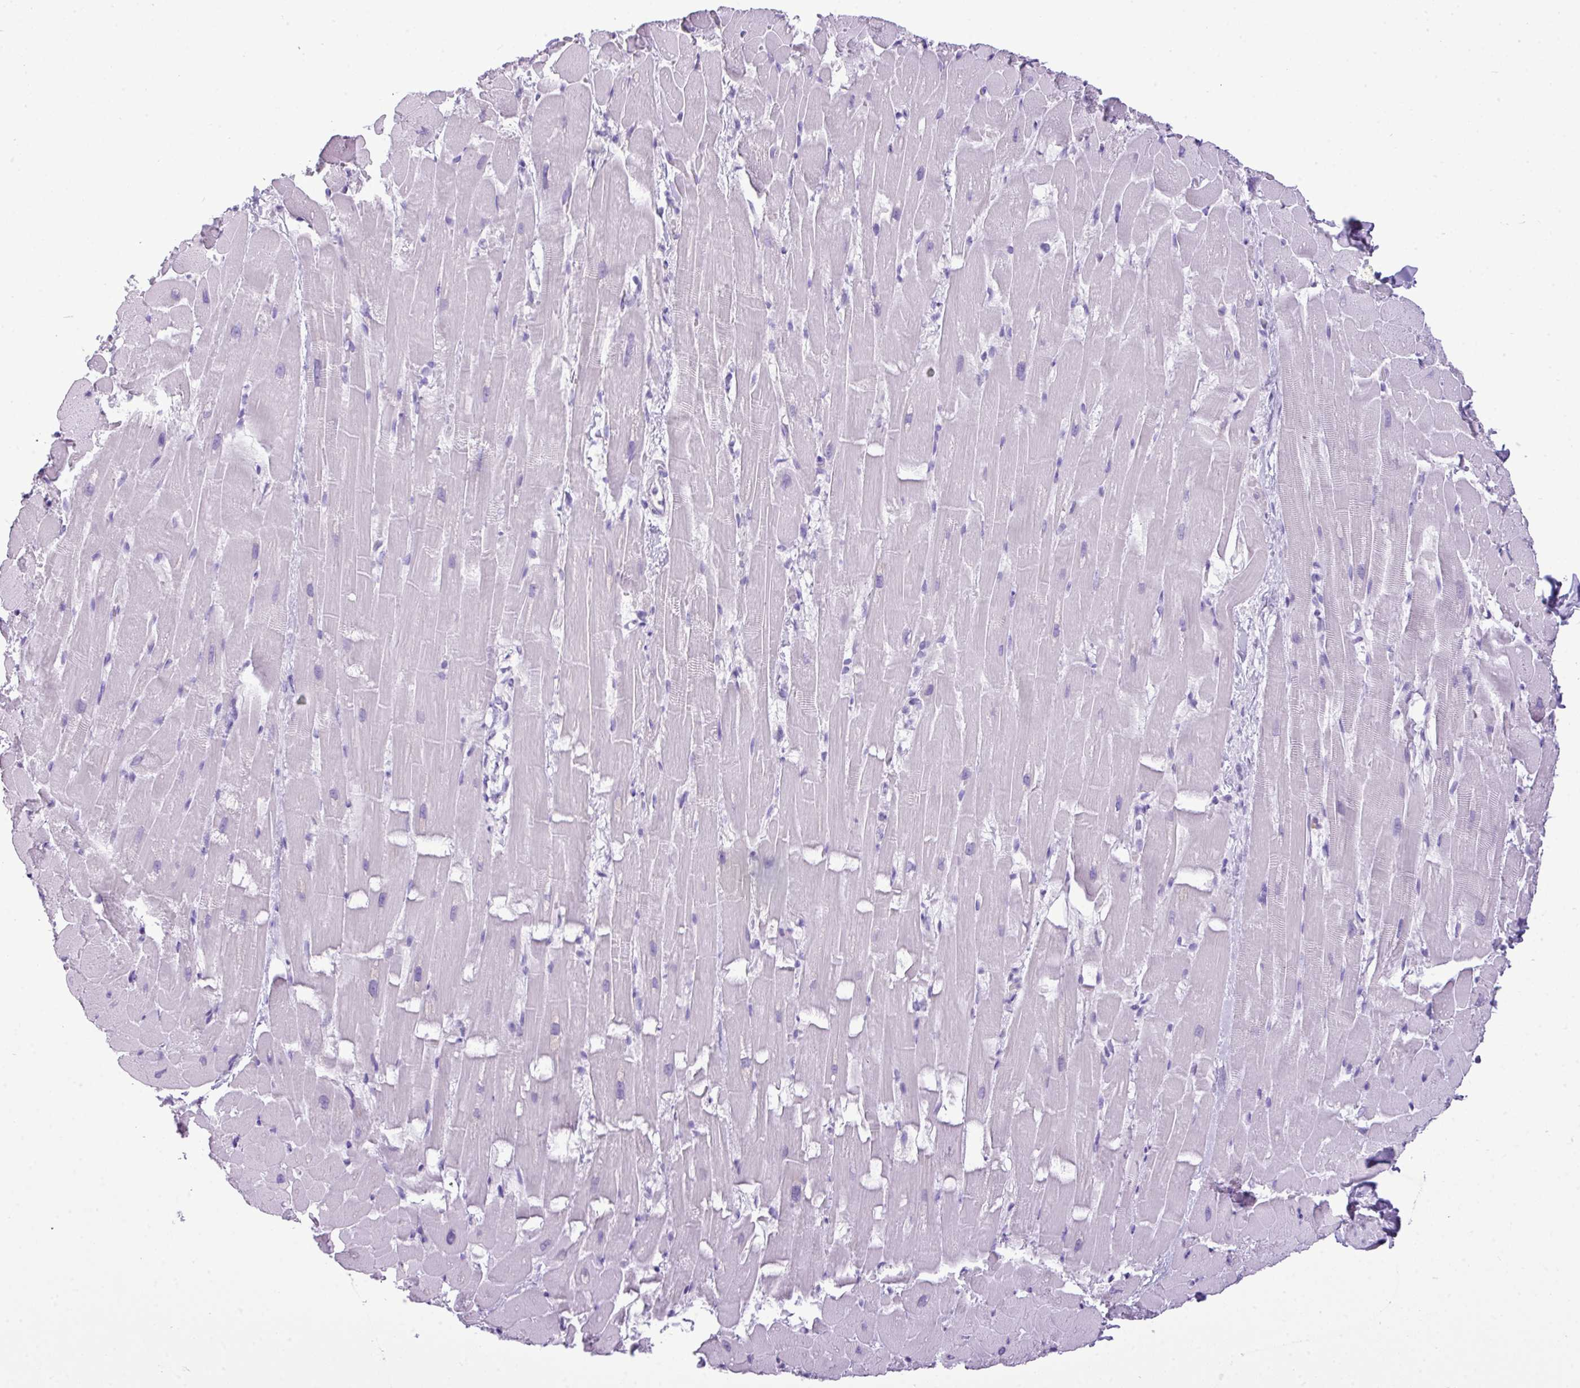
{"staining": {"intensity": "negative", "quantity": "none", "location": "none"}, "tissue": "heart muscle", "cell_type": "Cardiomyocytes", "image_type": "normal", "snomed": [{"axis": "morphology", "description": "Normal tissue, NOS"}, {"axis": "topography", "description": "Heart"}], "caption": "The histopathology image reveals no staining of cardiomyocytes in benign heart muscle.", "gene": "RBMXL2", "patient": {"sex": "male", "age": 37}}